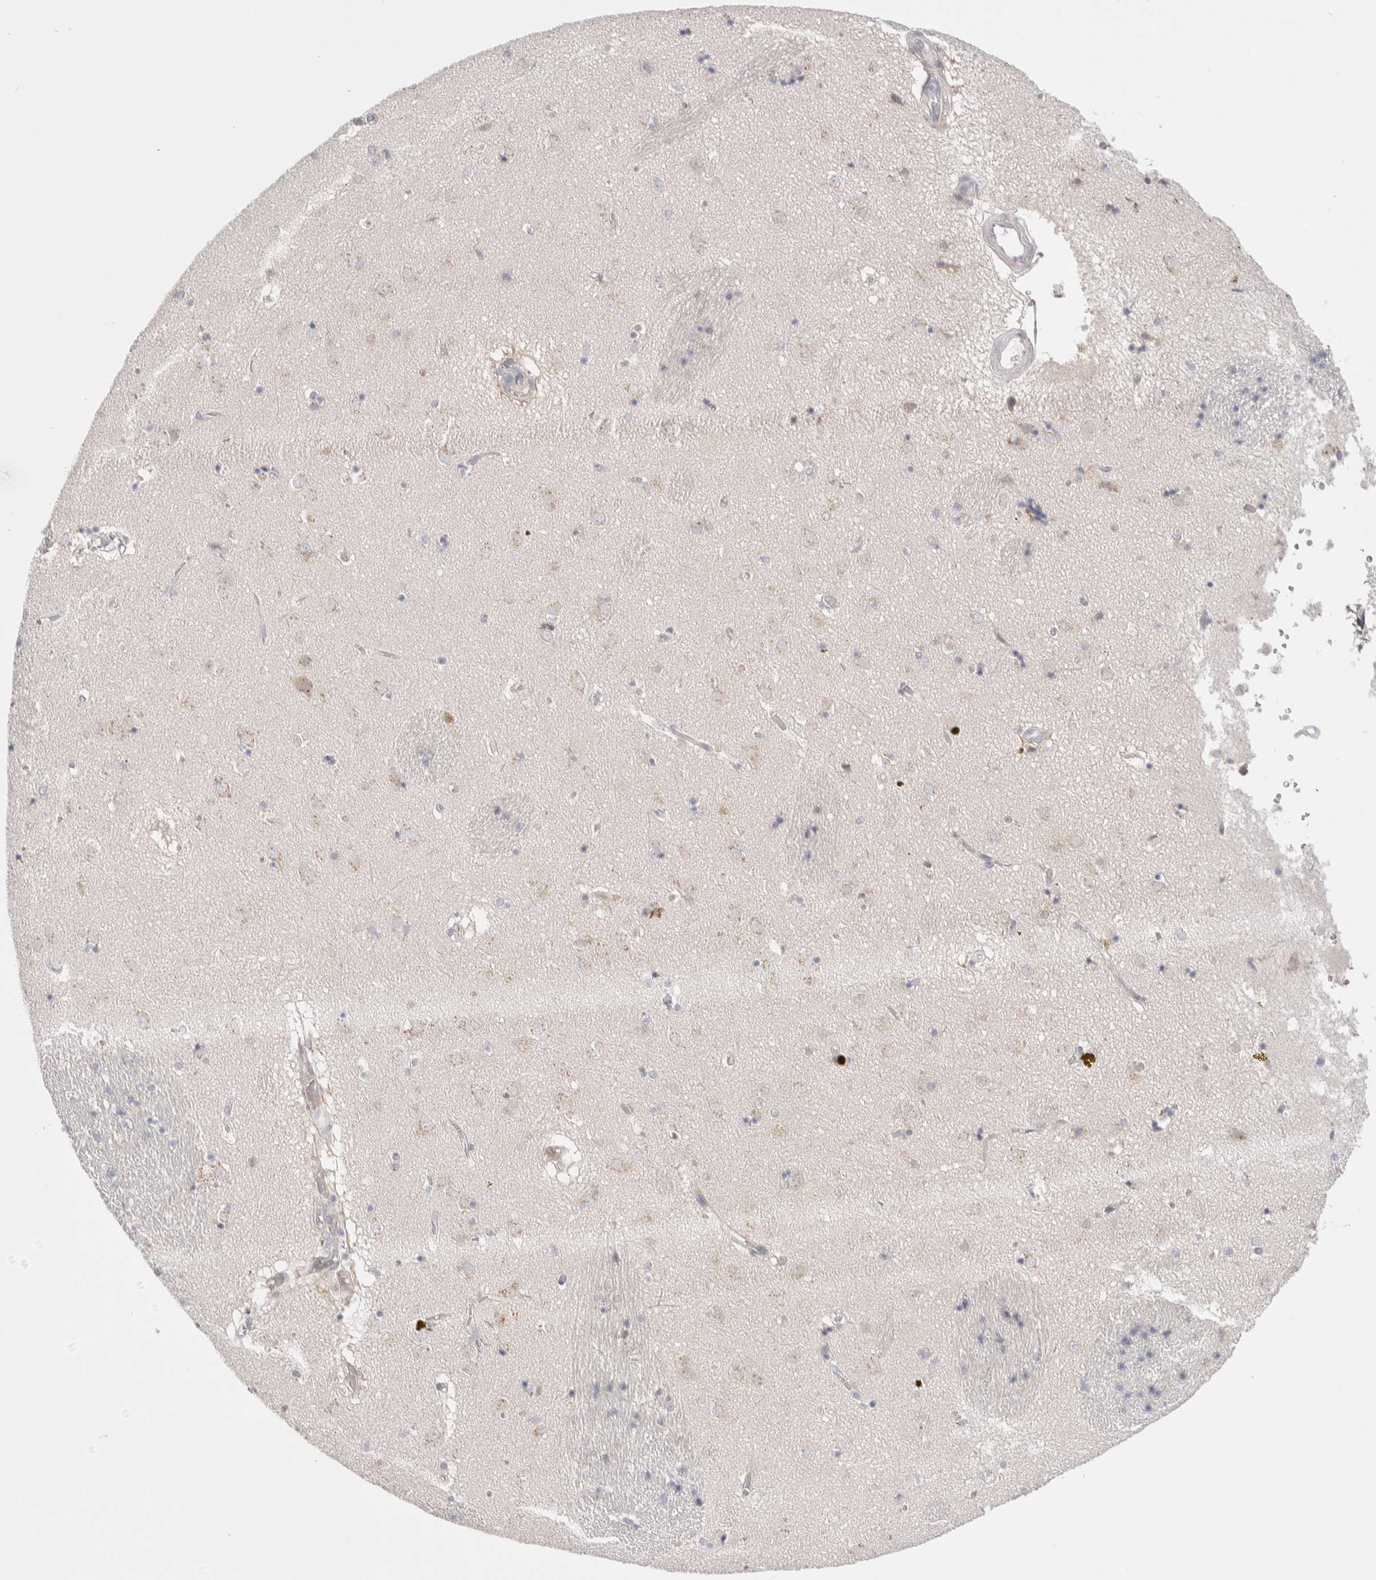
{"staining": {"intensity": "negative", "quantity": "none", "location": "none"}, "tissue": "caudate", "cell_type": "Glial cells", "image_type": "normal", "snomed": [{"axis": "morphology", "description": "Normal tissue, NOS"}, {"axis": "topography", "description": "Lateral ventricle wall"}], "caption": "A high-resolution micrograph shows immunohistochemistry staining of unremarkable caudate, which shows no significant expression in glial cells.", "gene": "C1orf112", "patient": {"sex": "male", "age": 70}}